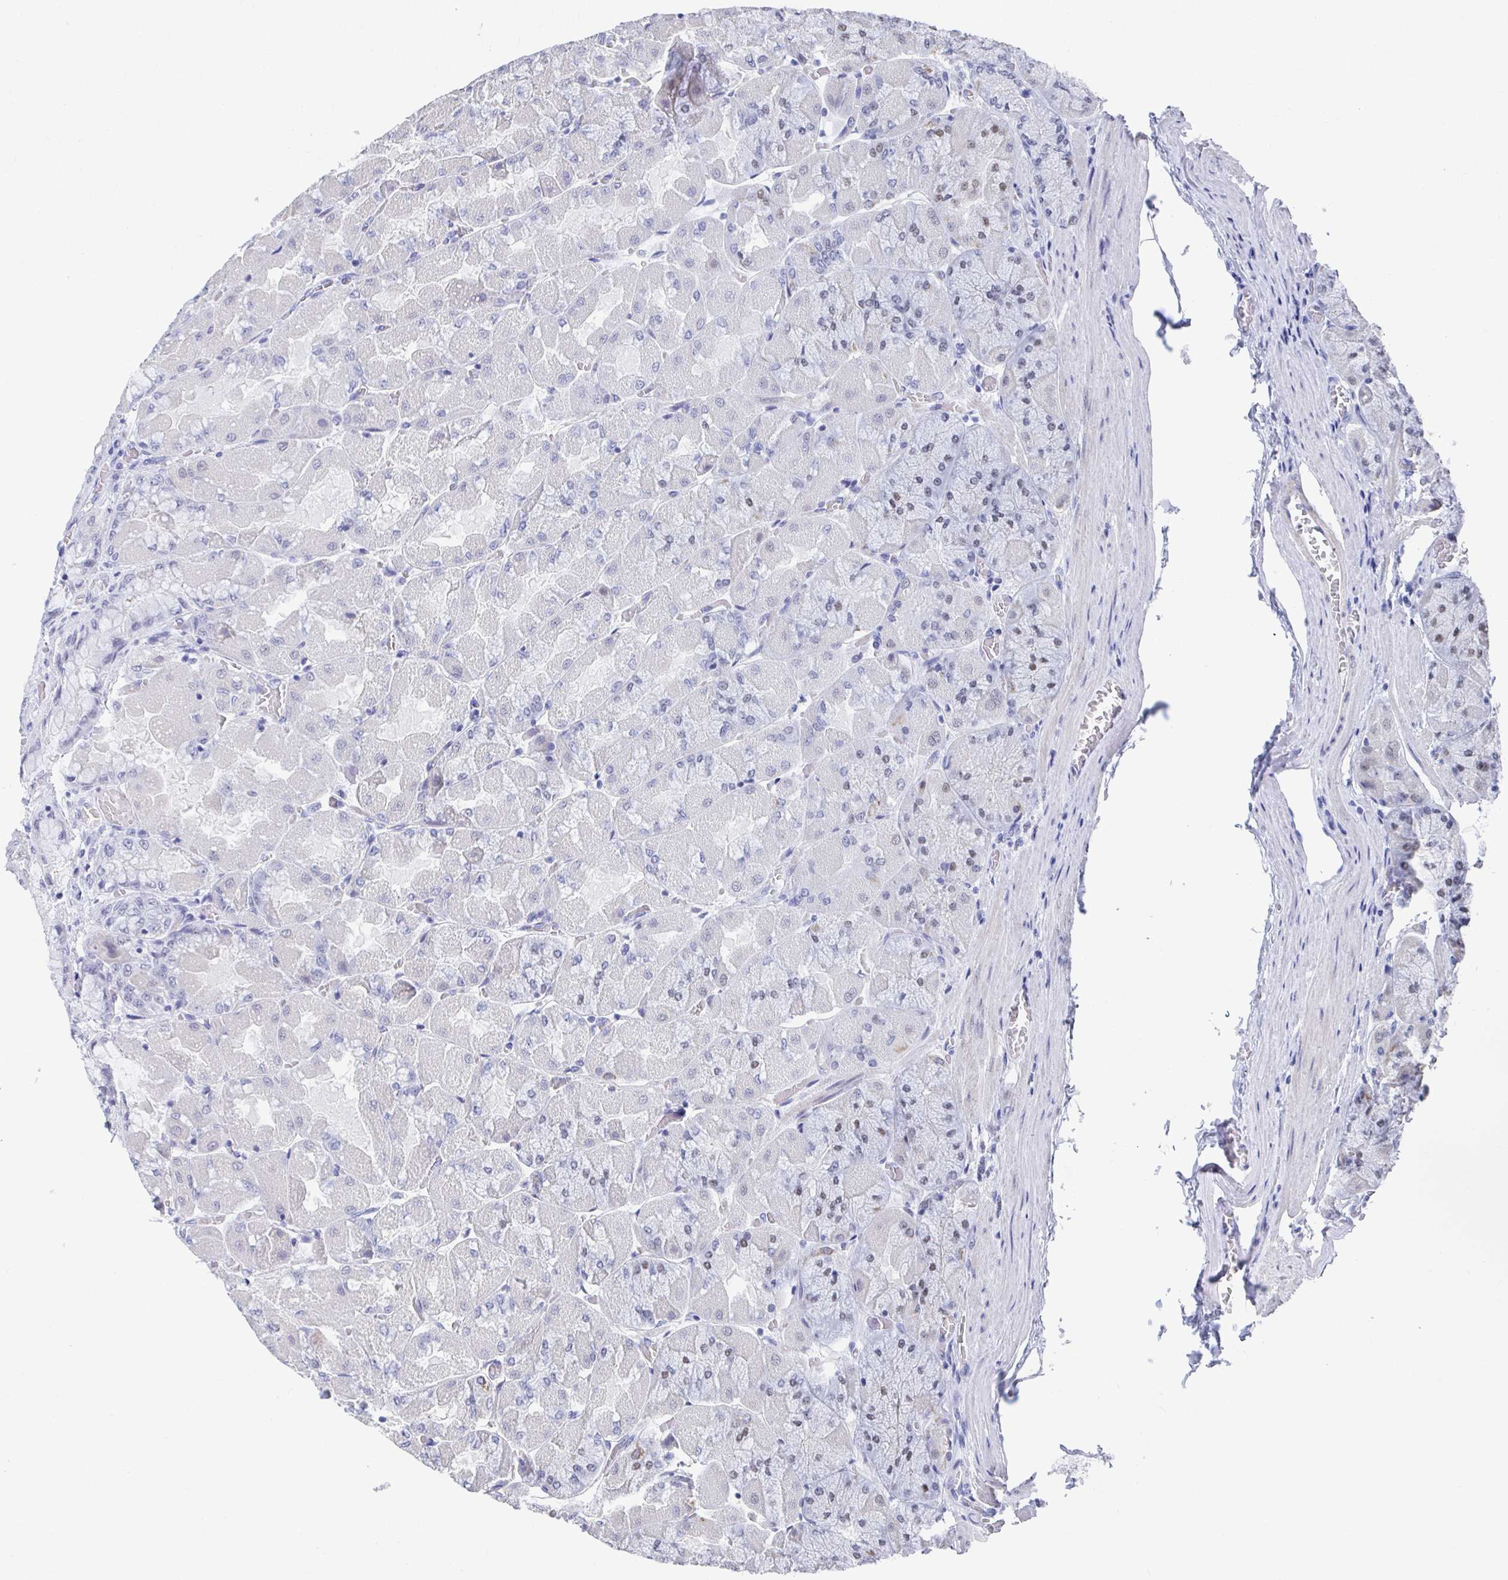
{"staining": {"intensity": "moderate", "quantity": "<25%", "location": "nuclear"}, "tissue": "stomach", "cell_type": "Glandular cells", "image_type": "normal", "snomed": [{"axis": "morphology", "description": "Normal tissue, NOS"}, {"axis": "topography", "description": "Stomach"}], "caption": "Stomach was stained to show a protein in brown. There is low levels of moderate nuclear expression in about <25% of glandular cells. Nuclei are stained in blue.", "gene": "SIRT7", "patient": {"sex": "female", "age": 61}}